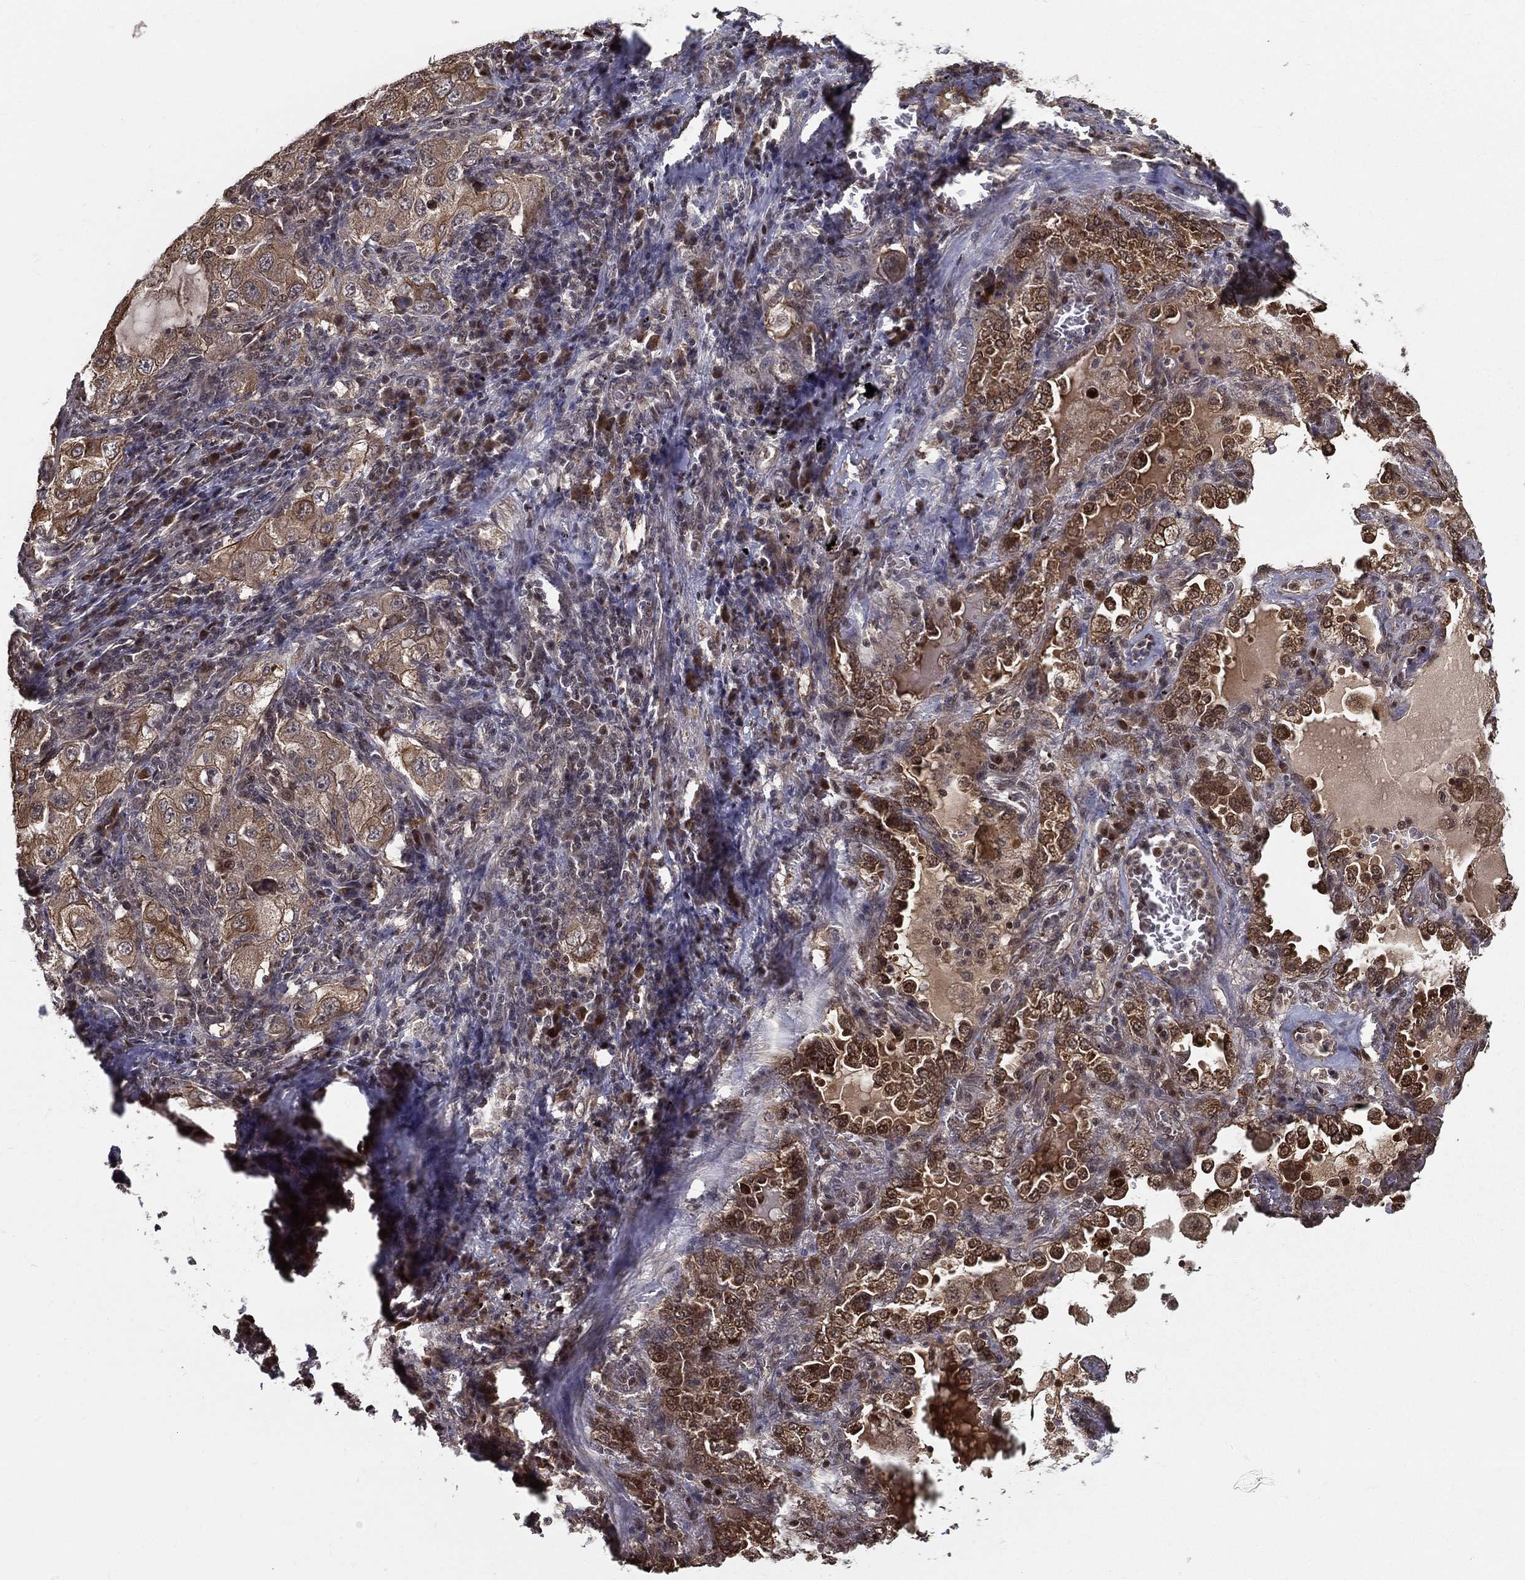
{"staining": {"intensity": "moderate", "quantity": "25%-75%", "location": "cytoplasmic/membranous"}, "tissue": "lung cancer", "cell_type": "Tumor cells", "image_type": "cancer", "snomed": [{"axis": "morphology", "description": "Adenocarcinoma, NOS"}, {"axis": "topography", "description": "Lung"}], "caption": "High-power microscopy captured an immunohistochemistry photomicrograph of adenocarcinoma (lung), revealing moderate cytoplasmic/membranous positivity in approximately 25%-75% of tumor cells.", "gene": "SLC6A6", "patient": {"sex": "female", "age": 61}}